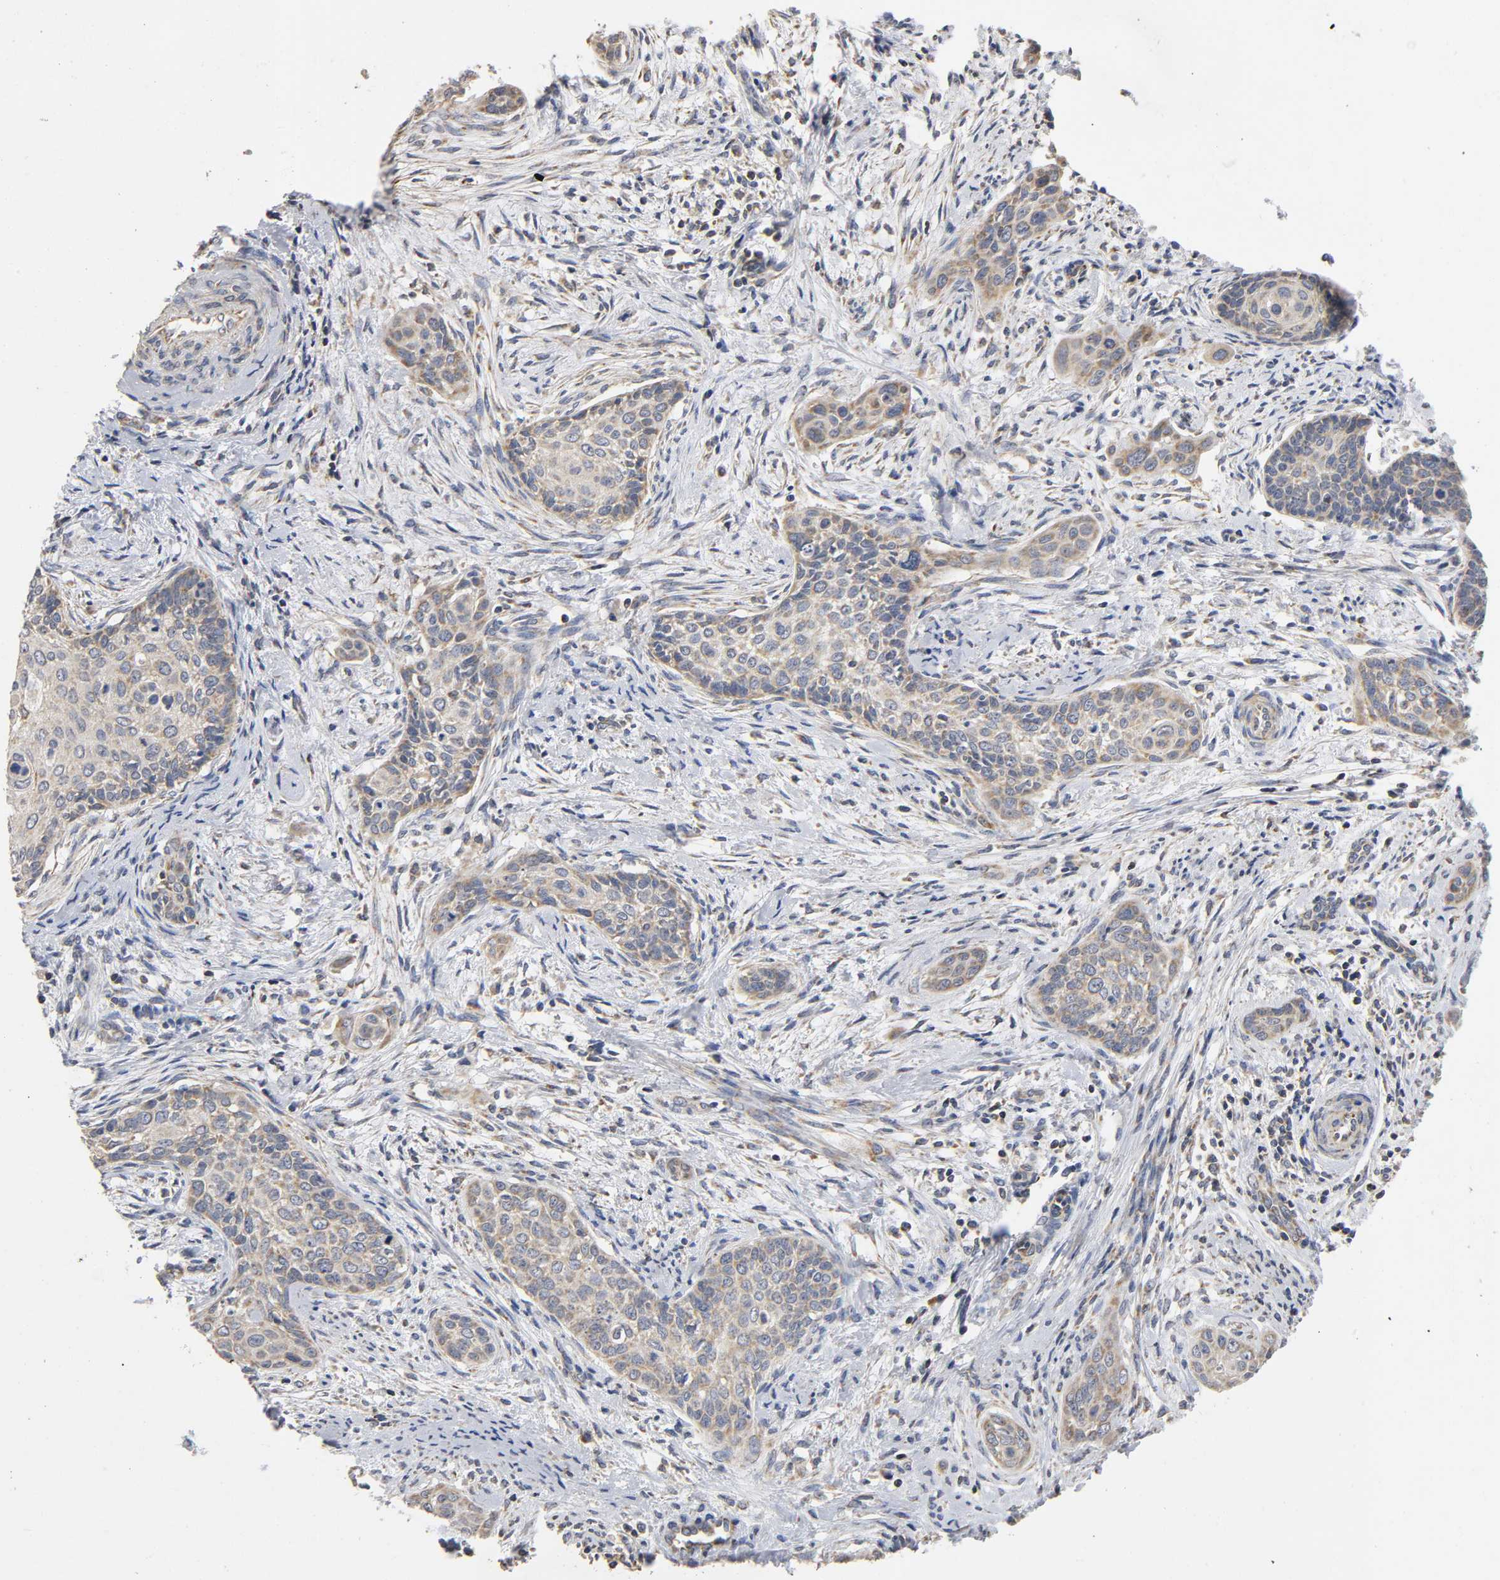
{"staining": {"intensity": "moderate", "quantity": ">75%", "location": "cytoplasmic/membranous"}, "tissue": "cervical cancer", "cell_type": "Tumor cells", "image_type": "cancer", "snomed": [{"axis": "morphology", "description": "Squamous cell carcinoma, NOS"}, {"axis": "topography", "description": "Cervix"}], "caption": "Tumor cells display medium levels of moderate cytoplasmic/membranous positivity in about >75% of cells in cervical cancer (squamous cell carcinoma).", "gene": "SYT16", "patient": {"sex": "female", "age": 33}}